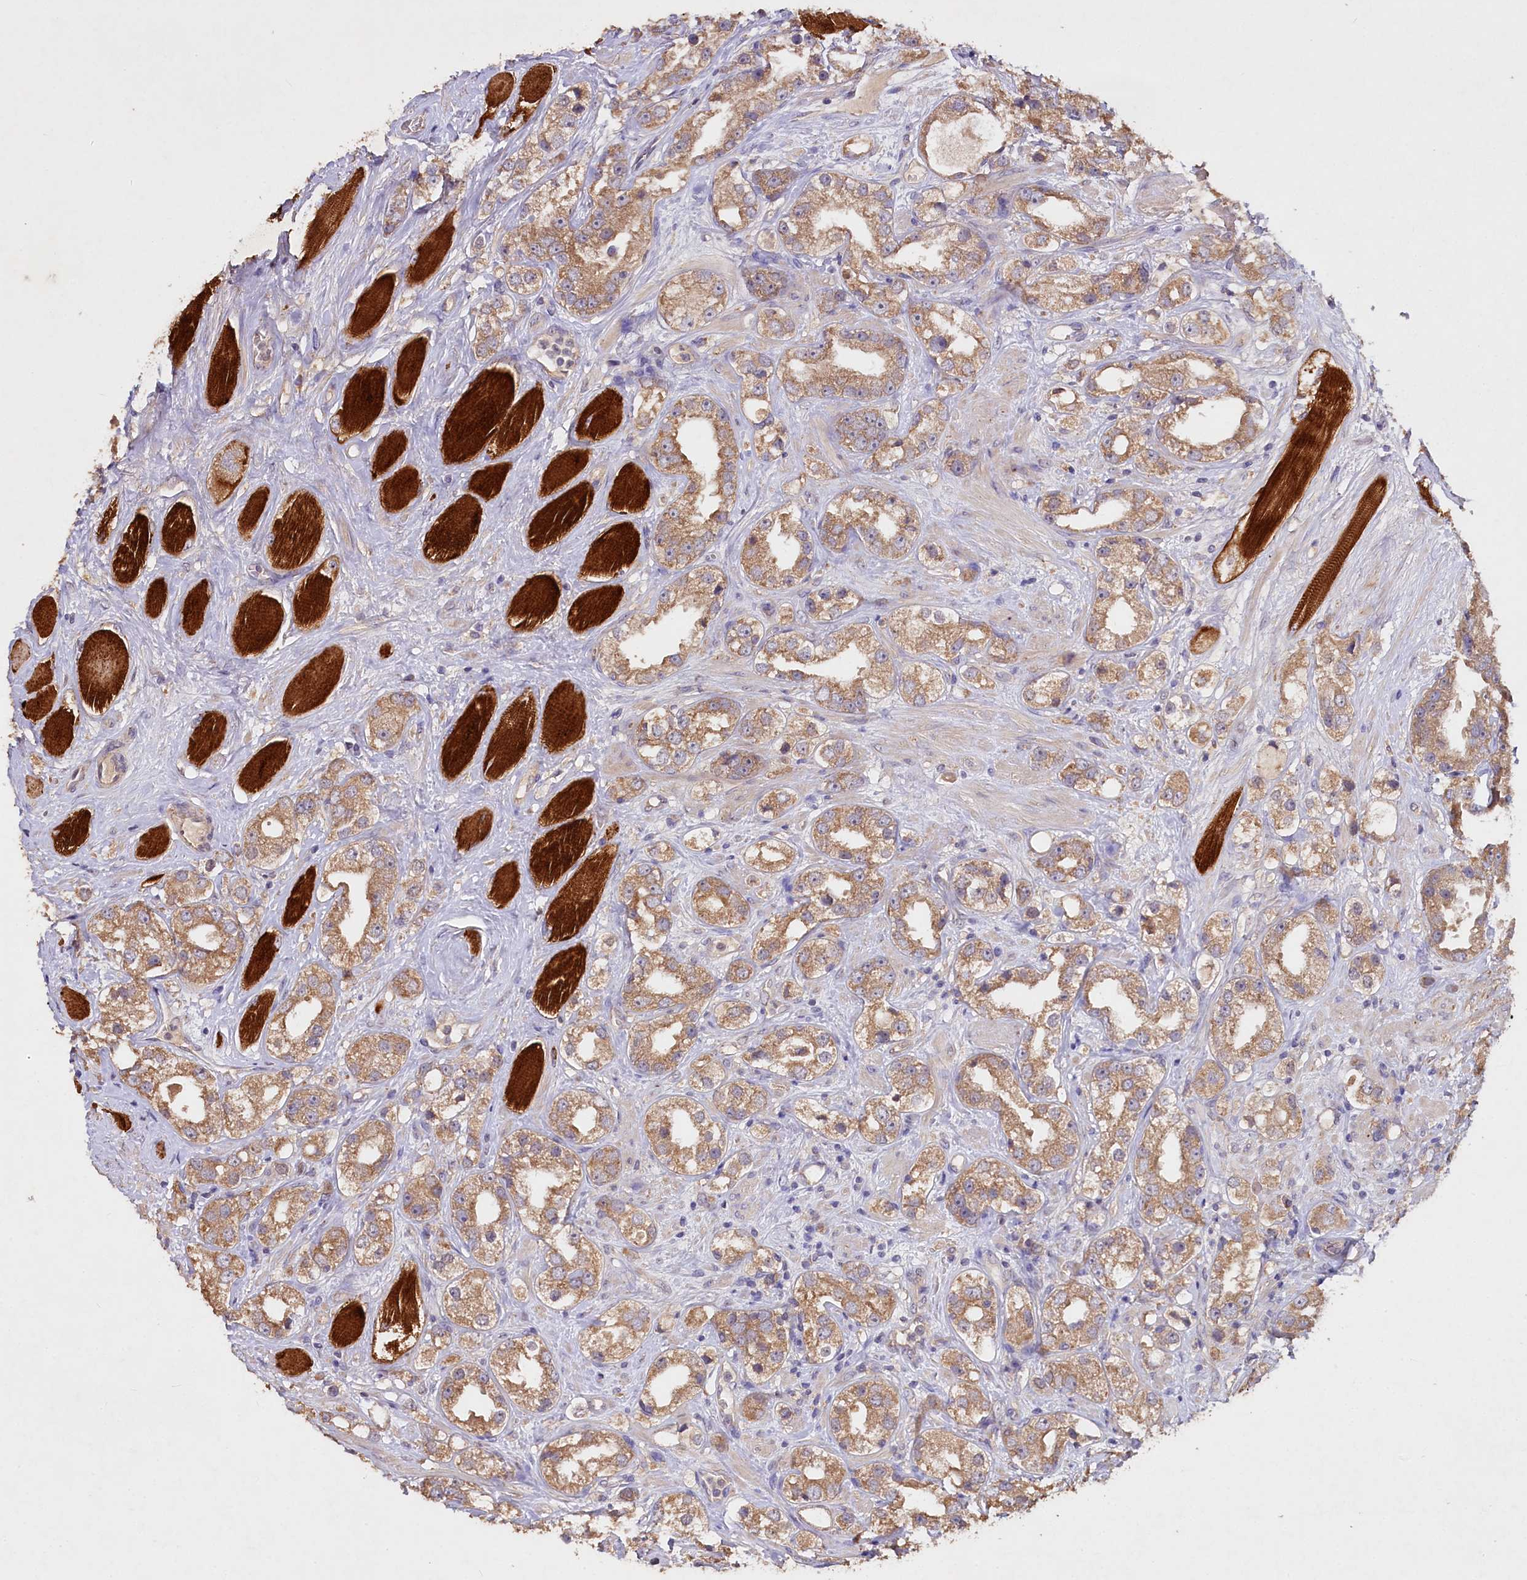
{"staining": {"intensity": "moderate", "quantity": ">75%", "location": "cytoplasmic/membranous"}, "tissue": "prostate cancer", "cell_type": "Tumor cells", "image_type": "cancer", "snomed": [{"axis": "morphology", "description": "Adenocarcinoma, NOS"}, {"axis": "topography", "description": "Prostate"}], "caption": "Prostate adenocarcinoma tissue demonstrates moderate cytoplasmic/membranous positivity in about >75% of tumor cells (DAB (3,3'-diaminobenzidine) IHC with brightfield microscopy, high magnification).", "gene": "ETFBKMT", "patient": {"sex": "male", "age": 79}}